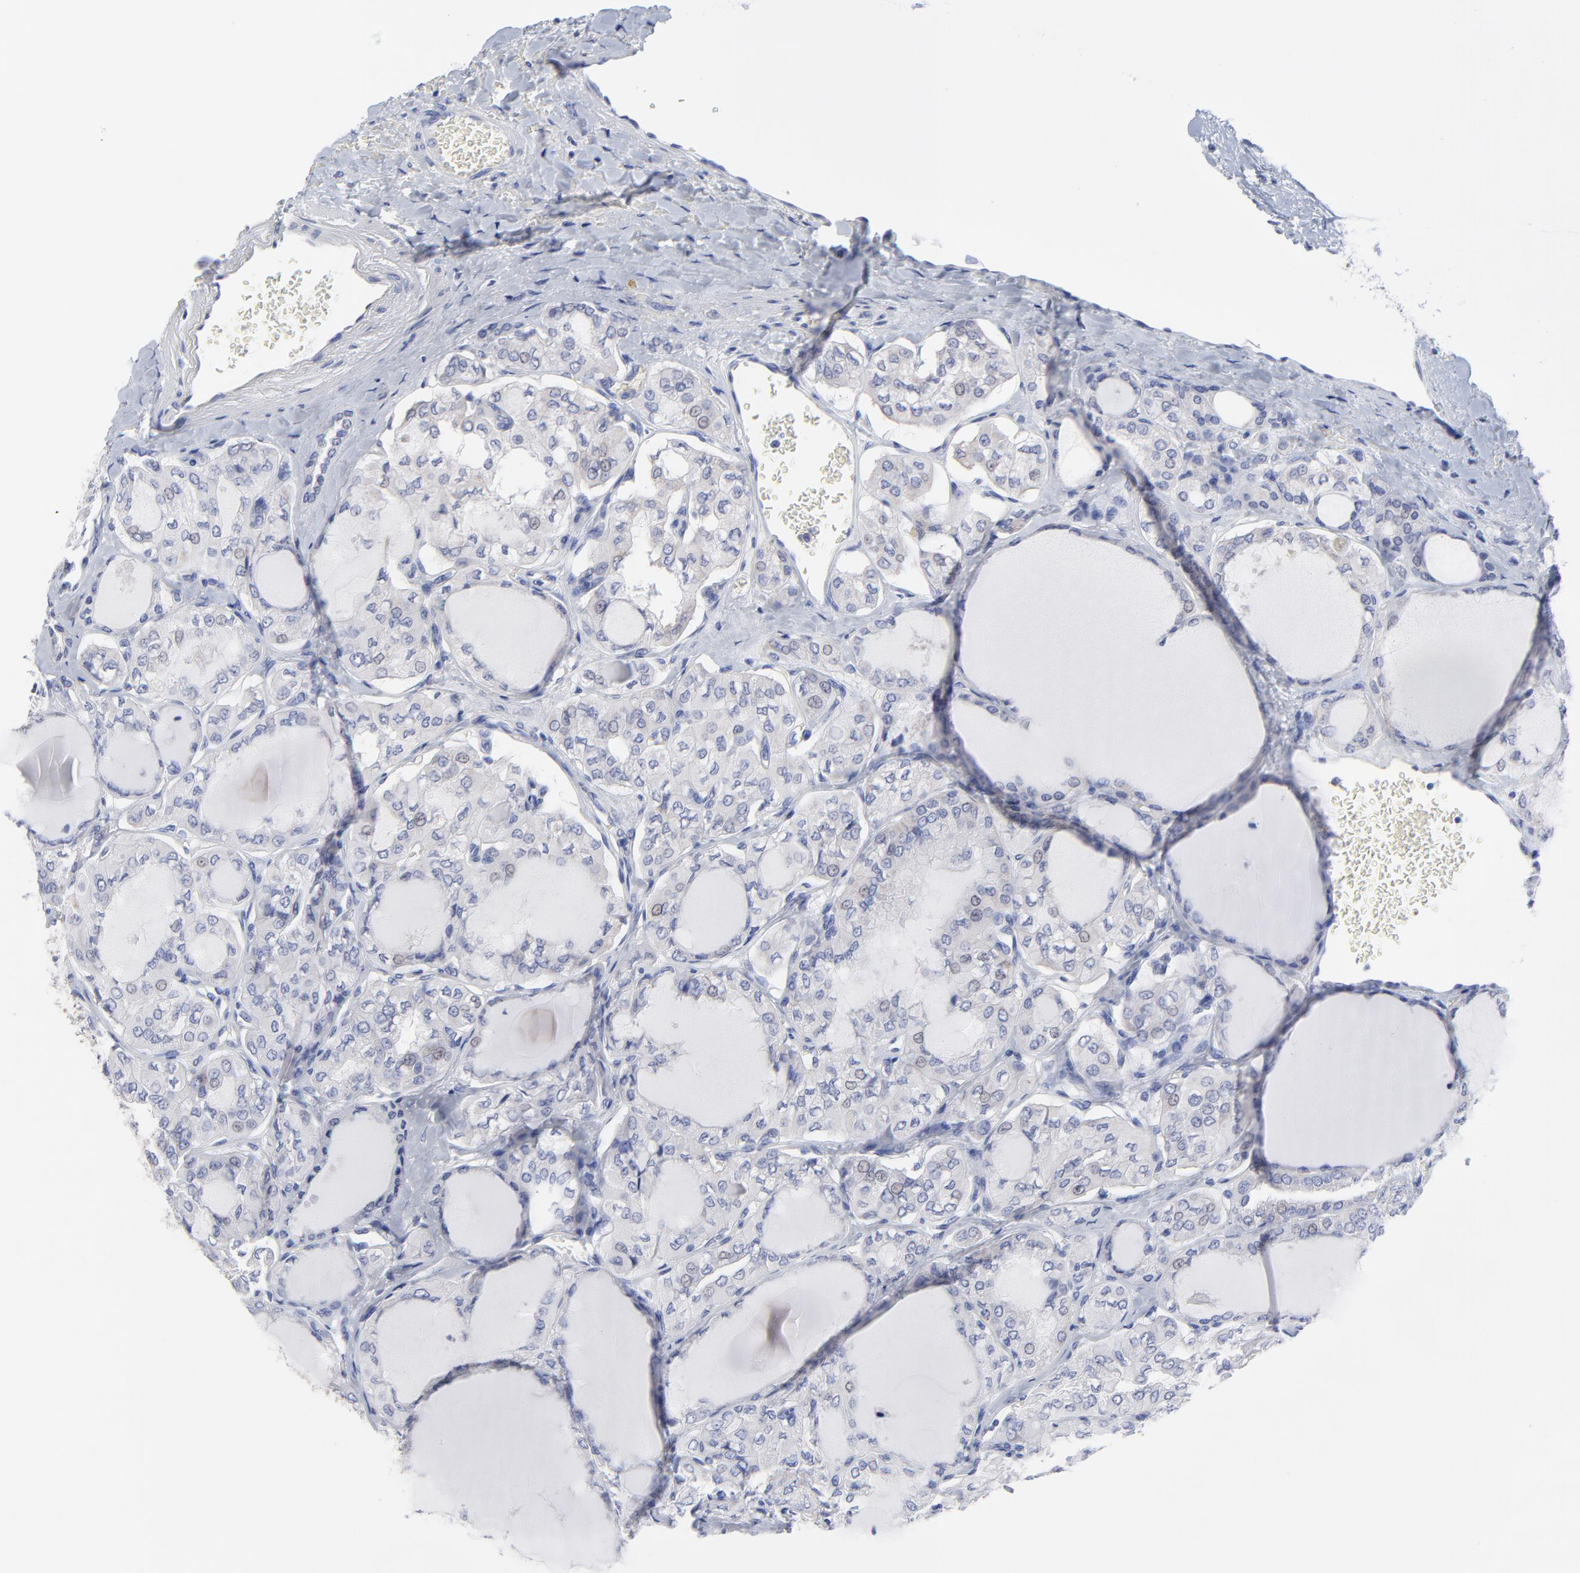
{"staining": {"intensity": "weak", "quantity": "<25%", "location": "cytoplasmic/membranous,nuclear"}, "tissue": "thyroid cancer", "cell_type": "Tumor cells", "image_type": "cancer", "snomed": [{"axis": "morphology", "description": "Papillary adenocarcinoma, NOS"}, {"axis": "topography", "description": "Thyroid gland"}], "caption": "A photomicrograph of human thyroid papillary adenocarcinoma is negative for staining in tumor cells.", "gene": "DUSP9", "patient": {"sex": "male", "age": 20}}